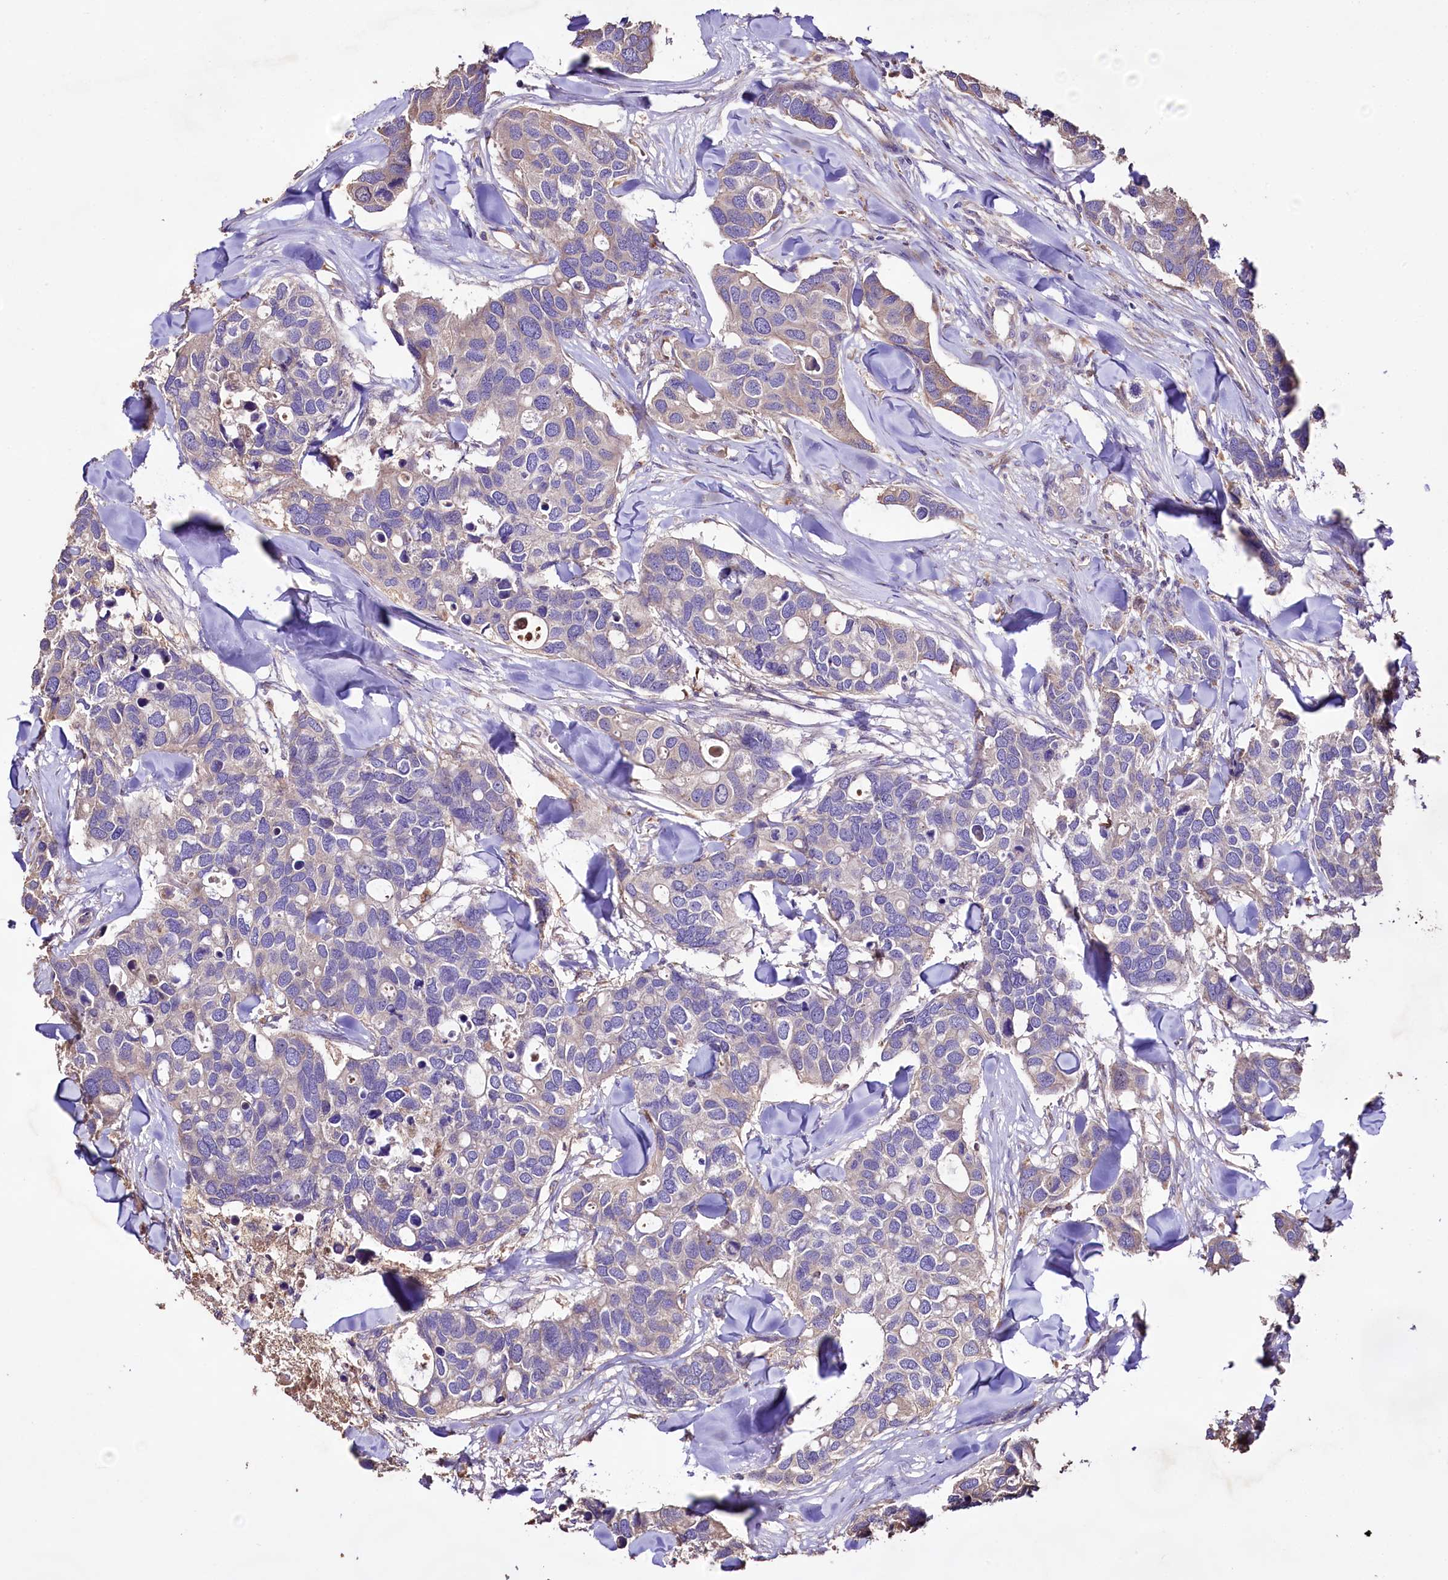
{"staining": {"intensity": "negative", "quantity": "none", "location": "none"}, "tissue": "breast cancer", "cell_type": "Tumor cells", "image_type": "cancer", "snomed": [{"axis": "morphology", "description": "Duct carcinoma"}, {"axis": "topography", "description": "Breast"}], "caption": "Immunohistochemistry micrograph of neoplastic tissue: infiltrating ductal carcinoma (breast) stained with DAB shows no significant protein staining in tumor cells.", "gene": "DMXL2", "patient": {"sex": "female", "age": 83}}